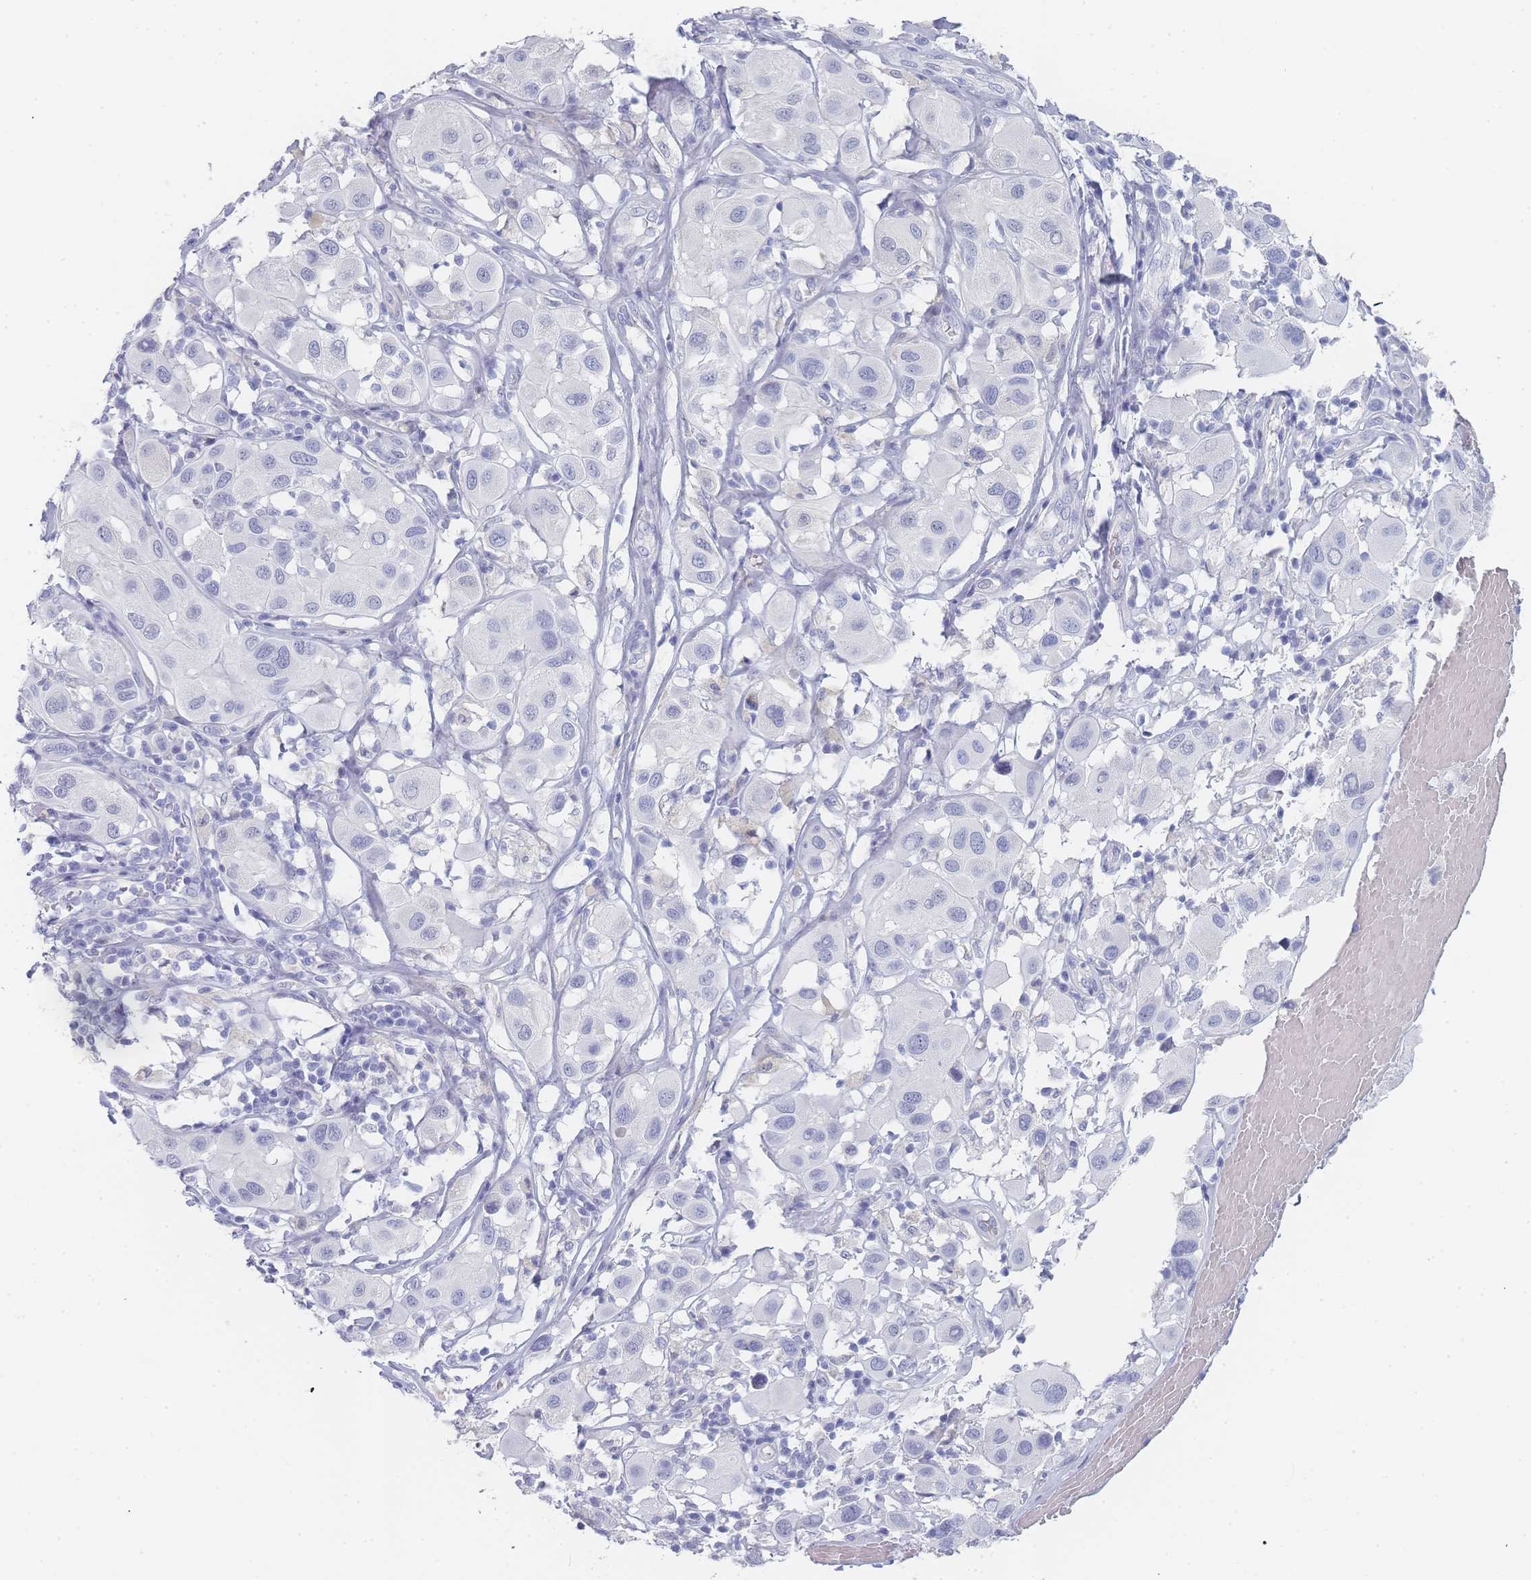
{"staining": {"intensity": "negative", "quantity": "none", "location": "none"}, "tissue": "melanoma", "cell_type": "Tumor cells", "image_type": "cancer", "snomed": [{"axis": "morphology", "description": "Malignant melanoma, Metastatic site"}, {"axis": "topography", "description": "Skin"}], "caption": "A photomicrograph of human melanoma is negative for staining in tumor cells.", "gene": "IMPG1", "patient": {"sex": "male", "age": 41}}